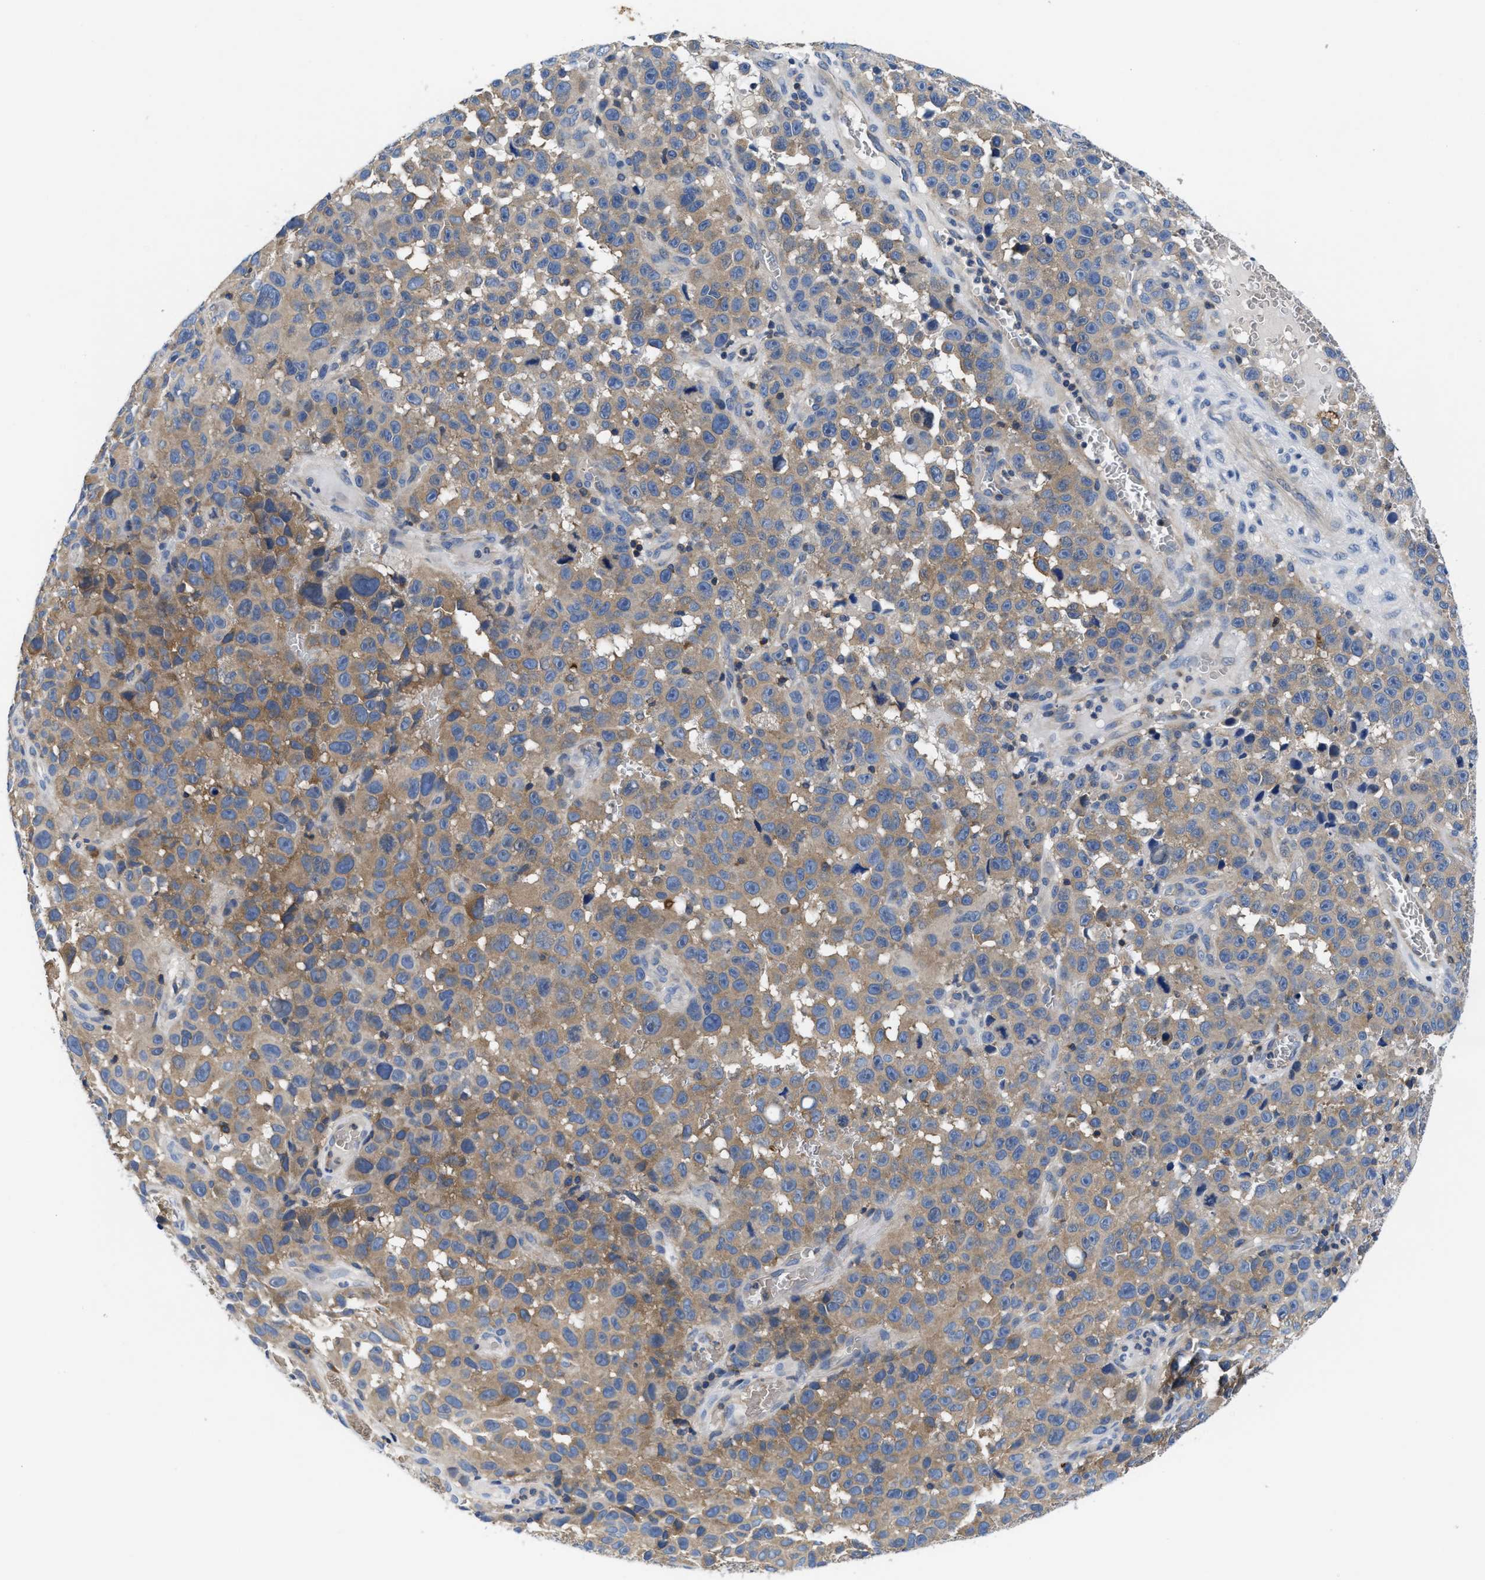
{"staining": {"intensity": "moderate", "quantity": ">75%", "location": "cytoplasmic/membranous"}, "tissue": "melanoma", "cell_type": "Tumor cells", "image_type": "cancer", "snomed": [{"axis": "morphology", "description": "Malignant melanoma, NOS"}, {"axis": "topography", "description": "Skin"}], "caption": "High-magnification brightfield microscopy of malignant melanoma stained with DAB (3,3'-diaminobenzidine) (brown) and counterstained with hematoxylin (blue). tumor cells exhibit moderate cytoplasmic/membranous staining is present in approximately>75% of cells.", "gene": "PHLPP1", "patient": {"sex": "female", "age": 82}}